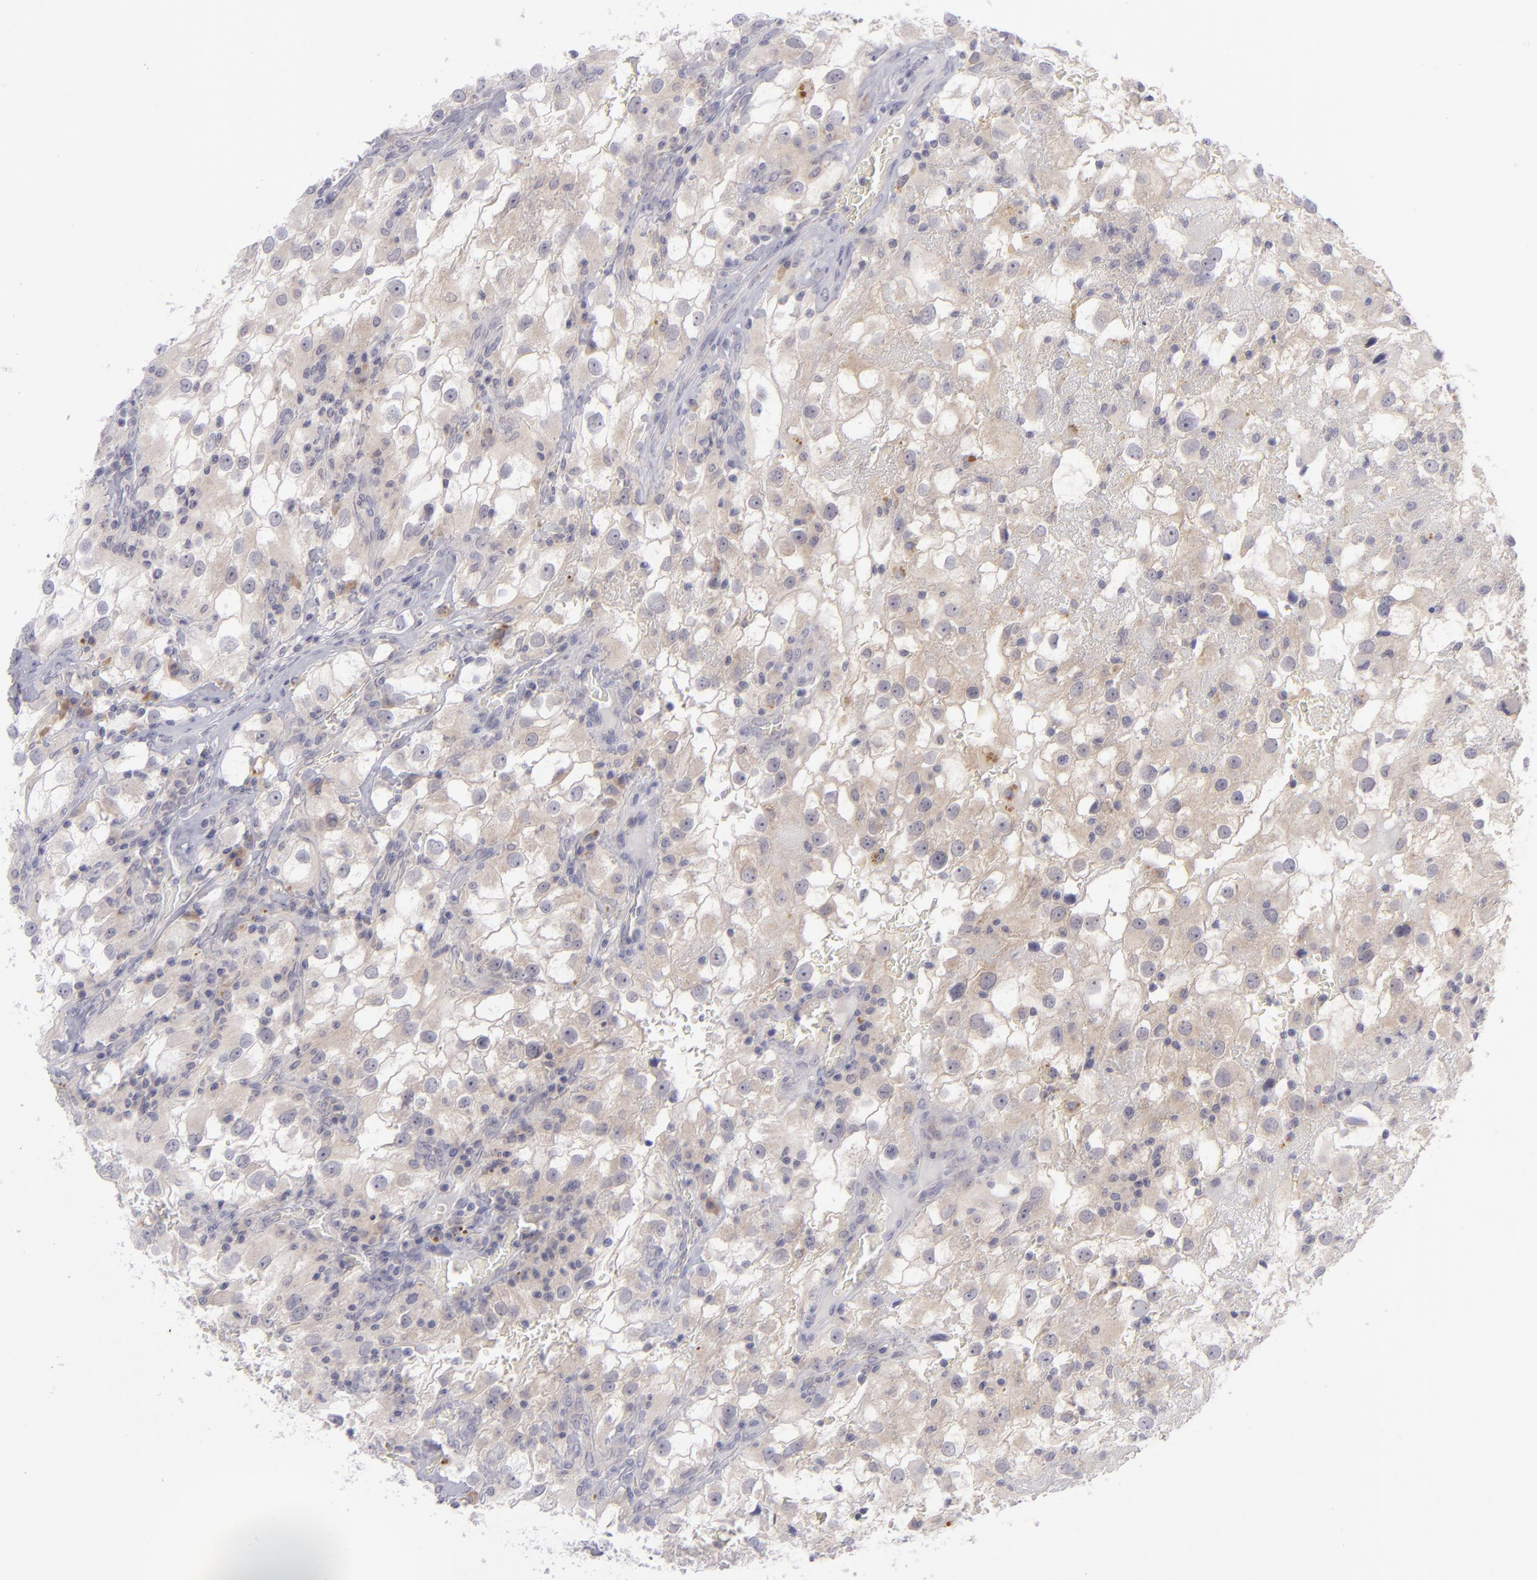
{"staining": {"intensity": "weak", "quantity": "<25%", "location": "cytoplasmic/membranous"}, "tissue": "renal cancer", "cell_type": "Tumor cells", "image_type": "cancer", "snomed": [{"axis": "morphology", "description": "Adenocarcinoma, NOS"}, {"axis": "topography", "description": "Kidney"}], "caption": "High power microscopy photomicrograph of an immunohistochemistry image of renal cancer (adenocarcinoma), revealing no significant staining in tumor cells.", "gene": "EVPL", "patient": {"sex": "female", "age": 52}}